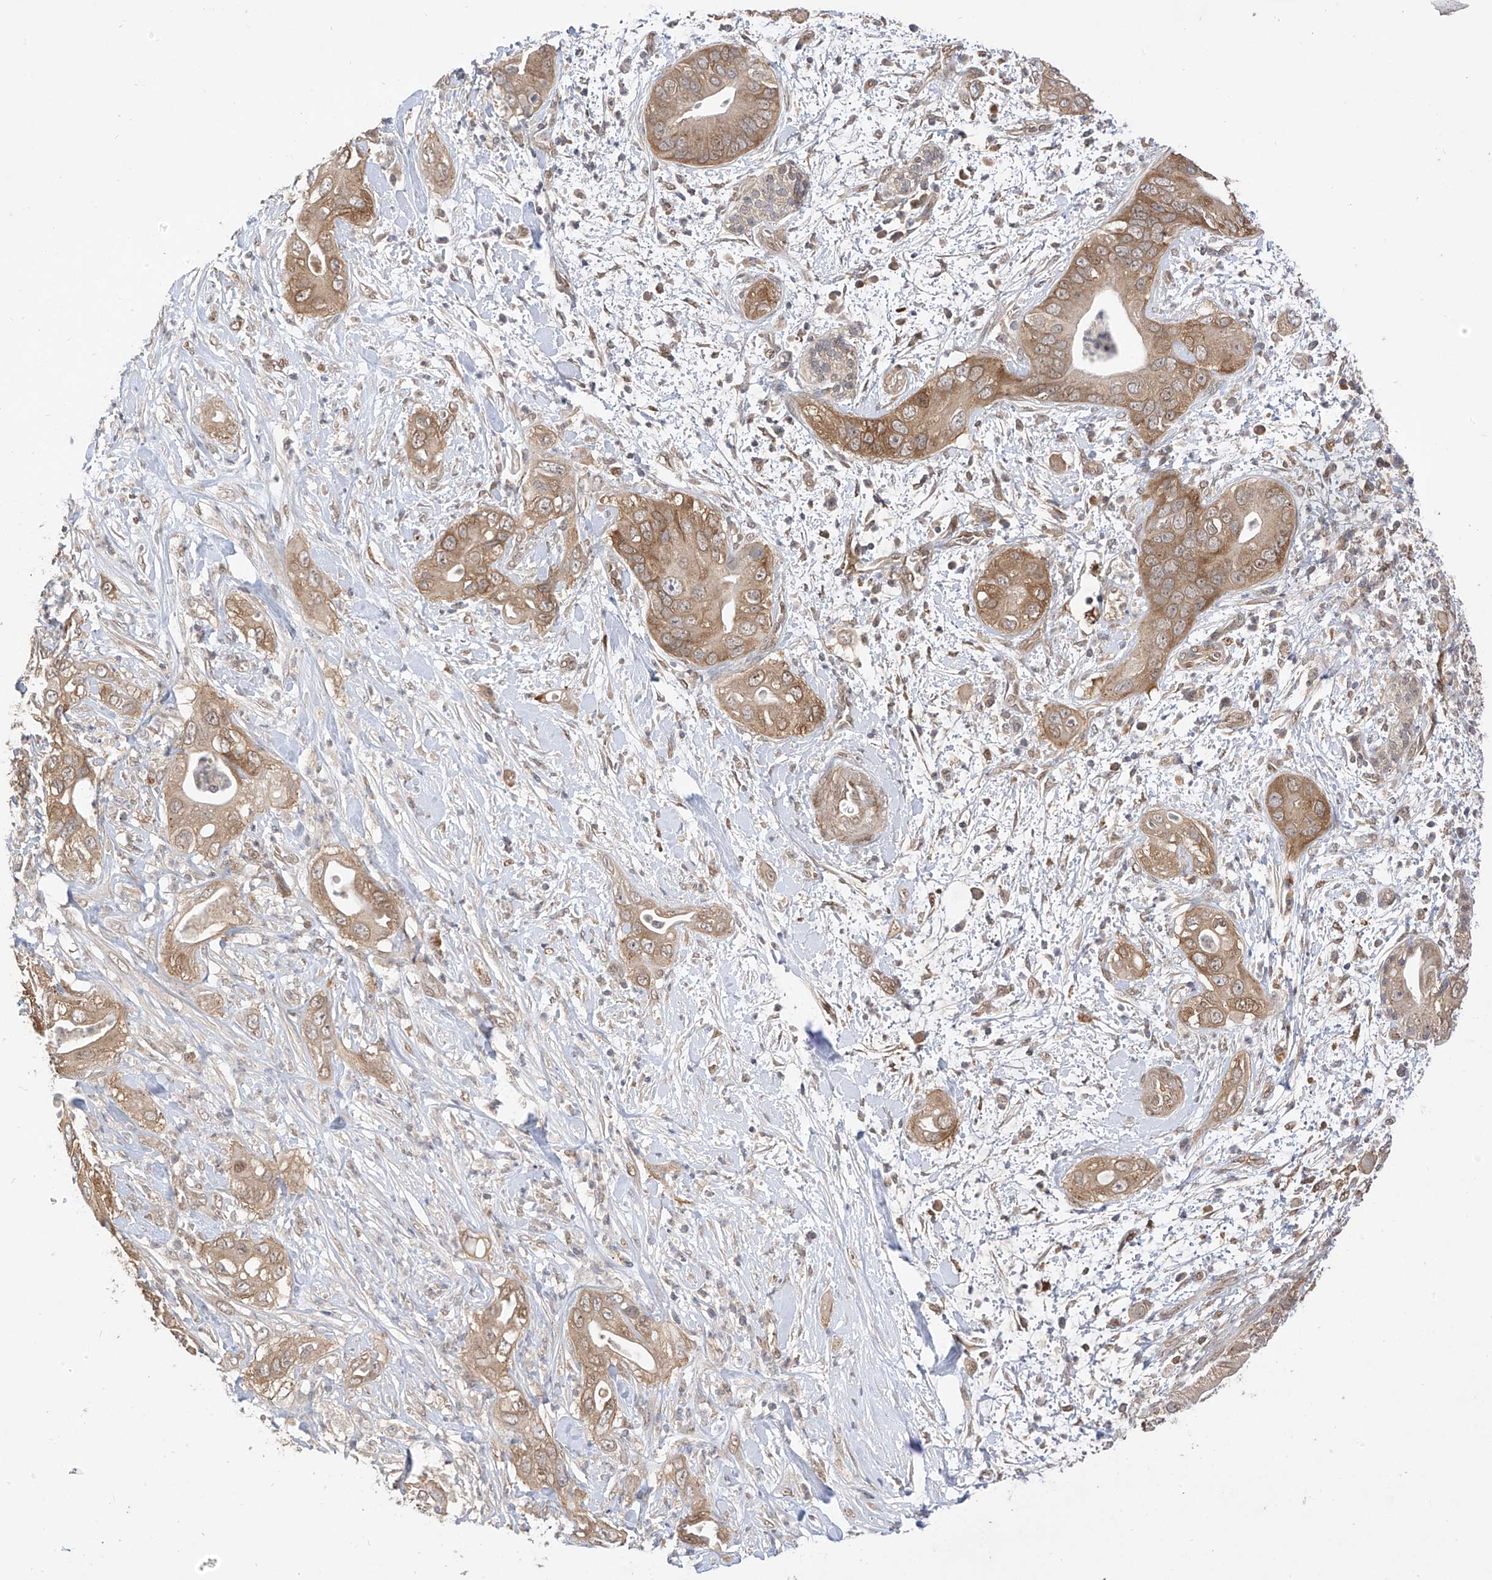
{"staining": {"intensity": "moderate", "quantity": "25%-75%", "location": "cytoplasmic/membranous"}, "tissue": "pancreatic cancer", "cell_type": "Tumor cells", "image_type": "cancer", "snomed": [{"axis": "morphology", "description": "Adenocarcinoma, NOS"}, {"axis": "topography", "description": "Pancreas"}], "caption": "Immunohistochemistry (IHC) histopathology image of neoplastic tissue: human pancreatic cancer stained using immunohistochemistry (IHC) displays medium levels of moderate protein expression localized specifically in the cytoplasmic/membranous of tumor cells, appearing as a cytoplasmic/membranous brown color.", "gene": "MRTFA", "patient": {"sex": "female", "age": 78}}